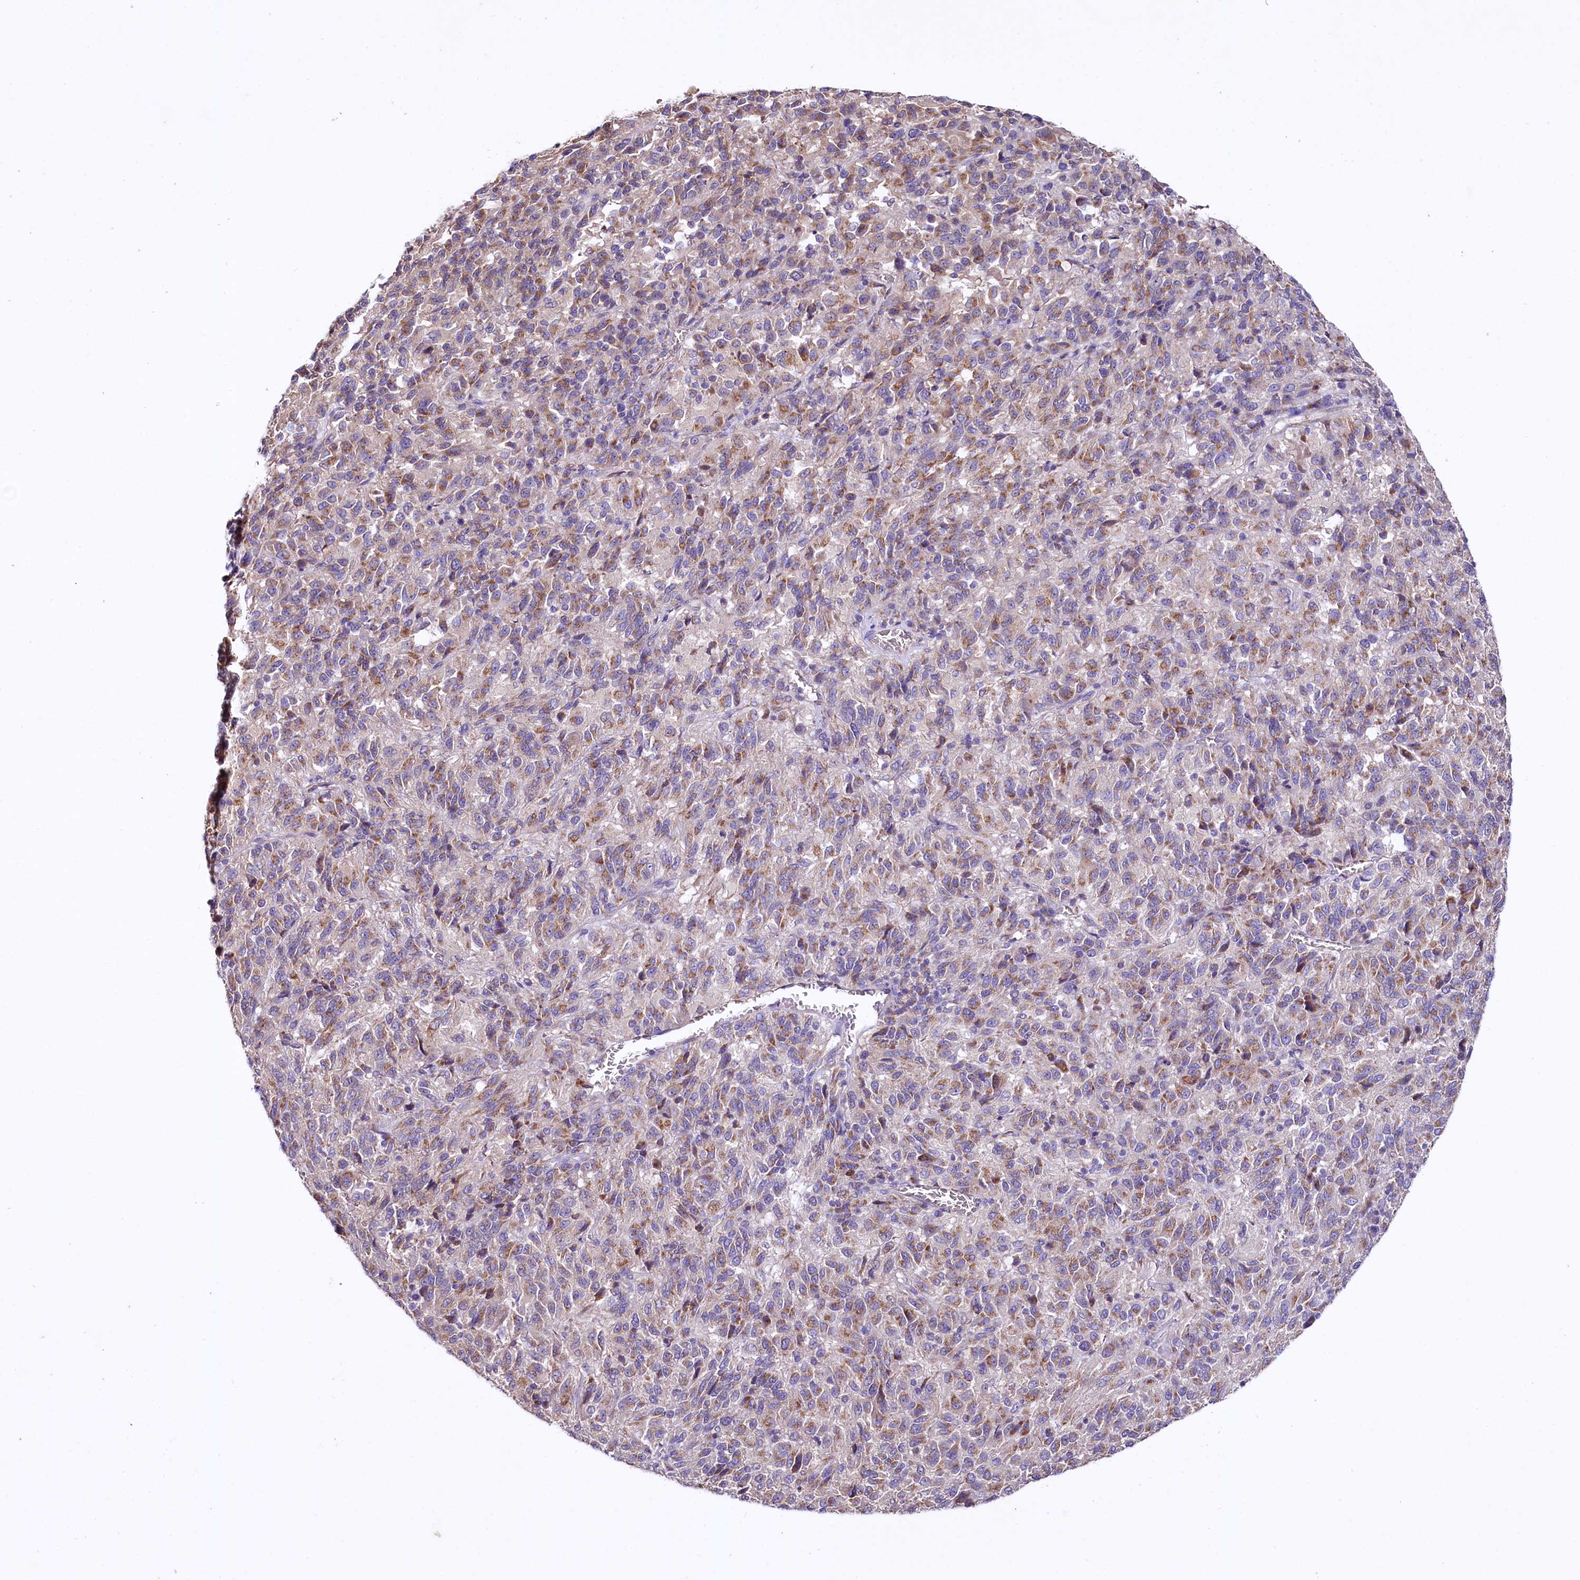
{"staining": {"intensity": "moderate", "quantity": ">75%", "location": "cytoplasmic/membranous"}, "tissue": "melanoma", "cell_type": "Tumor cells", "image_type": "cancer", "snomed": [{"axis": "morphology", "description": "Malignant melanoma, Metastatic site"}, {"axis": "topography", "description": "Lung"}], "caption": "A high-resolution histopathology image shows immunohistochemistry staining of malignant melanoma (metastatic site), which demonstrates moderate cytoplasmic/membranous expression in approximately >75% of tumor cells.", "gene": "CEP295", "patient": {"sex": "male", "age": 64}}